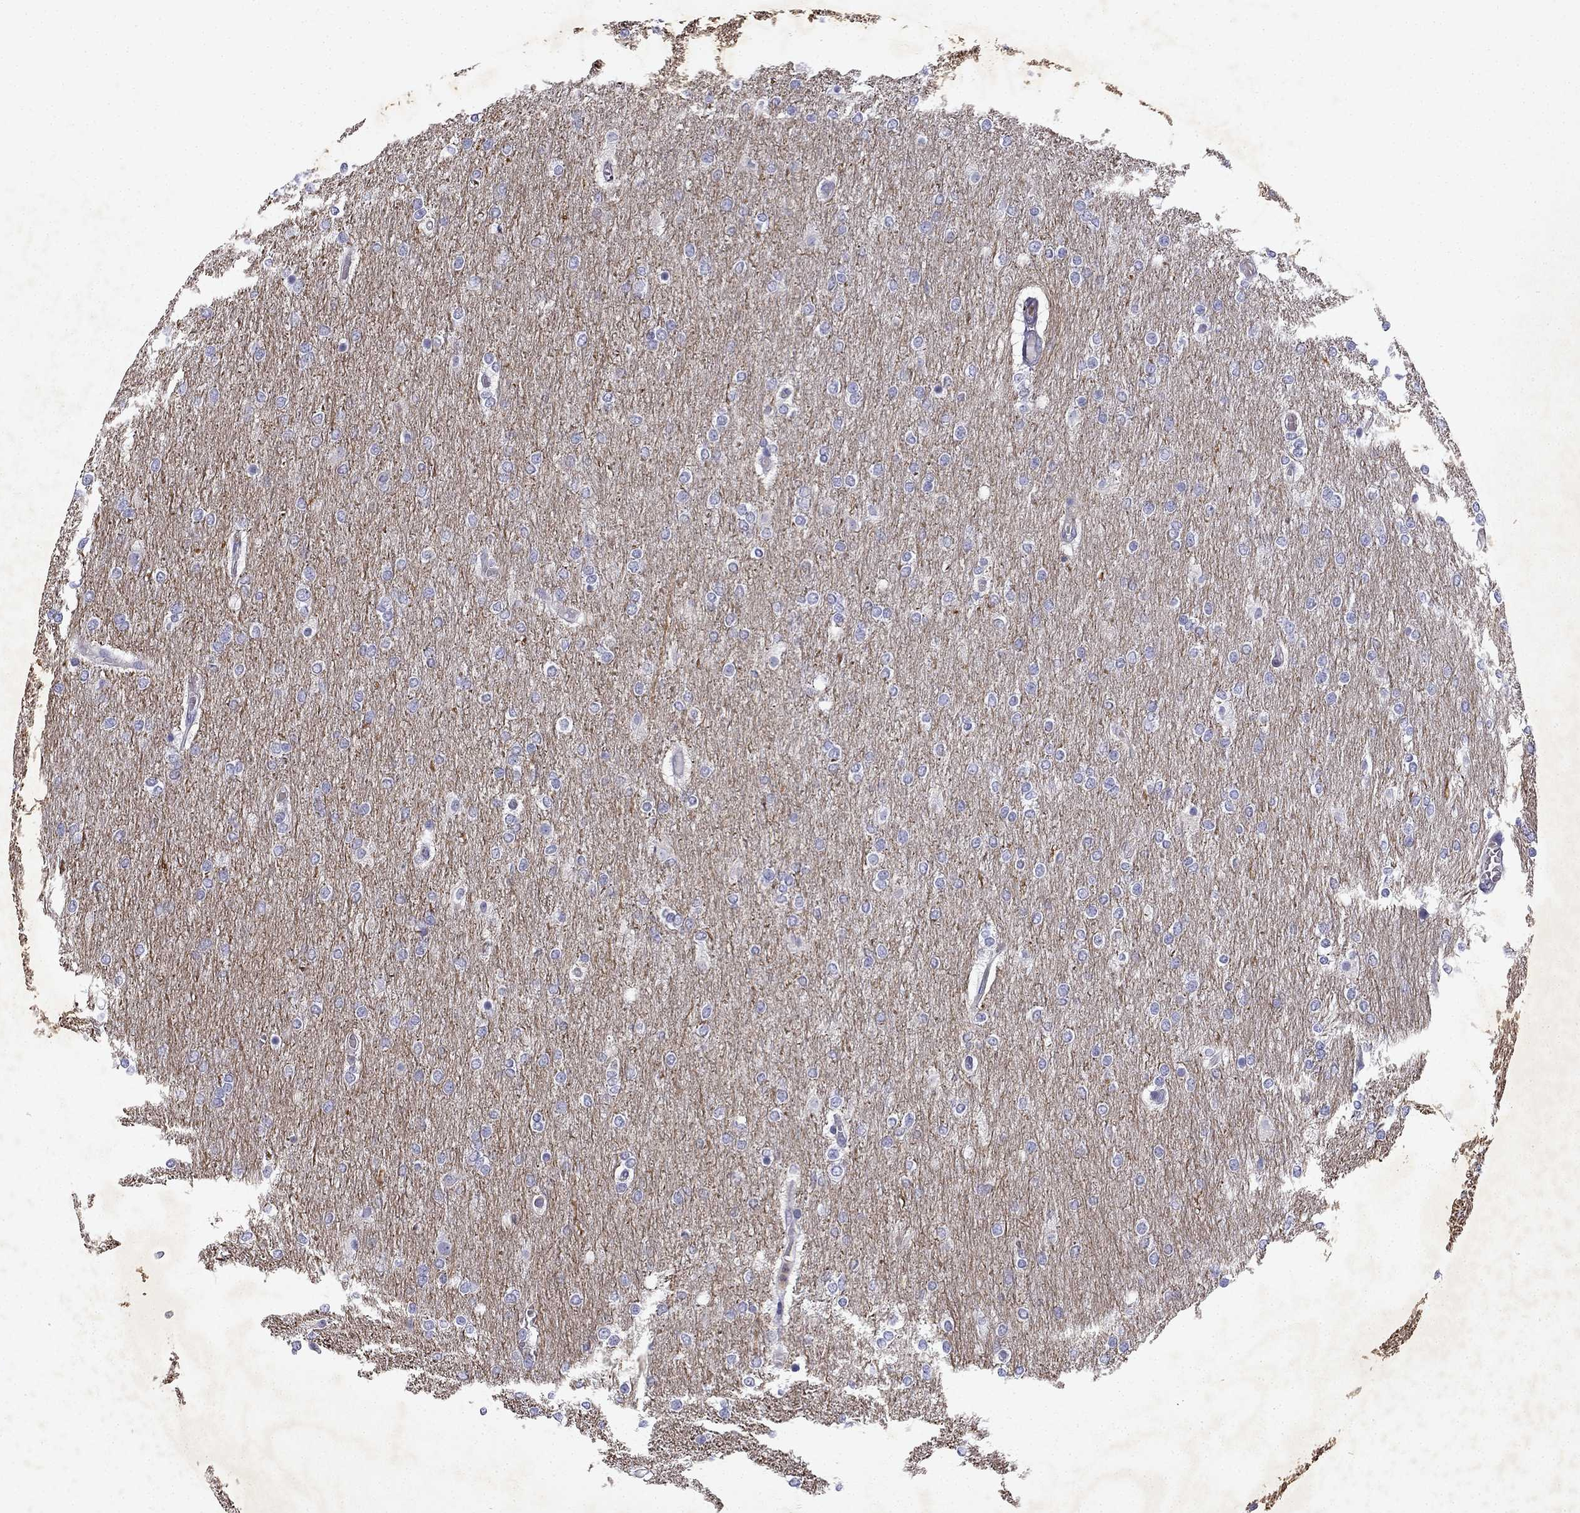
{"staining": {"intensity": "negative", "quantity": "none", "location": "none"}, "tissue": "glioma", "cell_type": "Tumor cells", "image_type": "cancer", "snomed": [{"axis": "morphology", "description": "Glioma, malignant, High grade"}, {"axis": "topography", "description": "Brain"}], "caption": "This is an immunohistochemistry (IHC) micrograph of malignant glioma (high-grade). There is no staining in tumor cells.", "gene": "SLC6A4", "patient": {"sex": "female", "age": 61}}